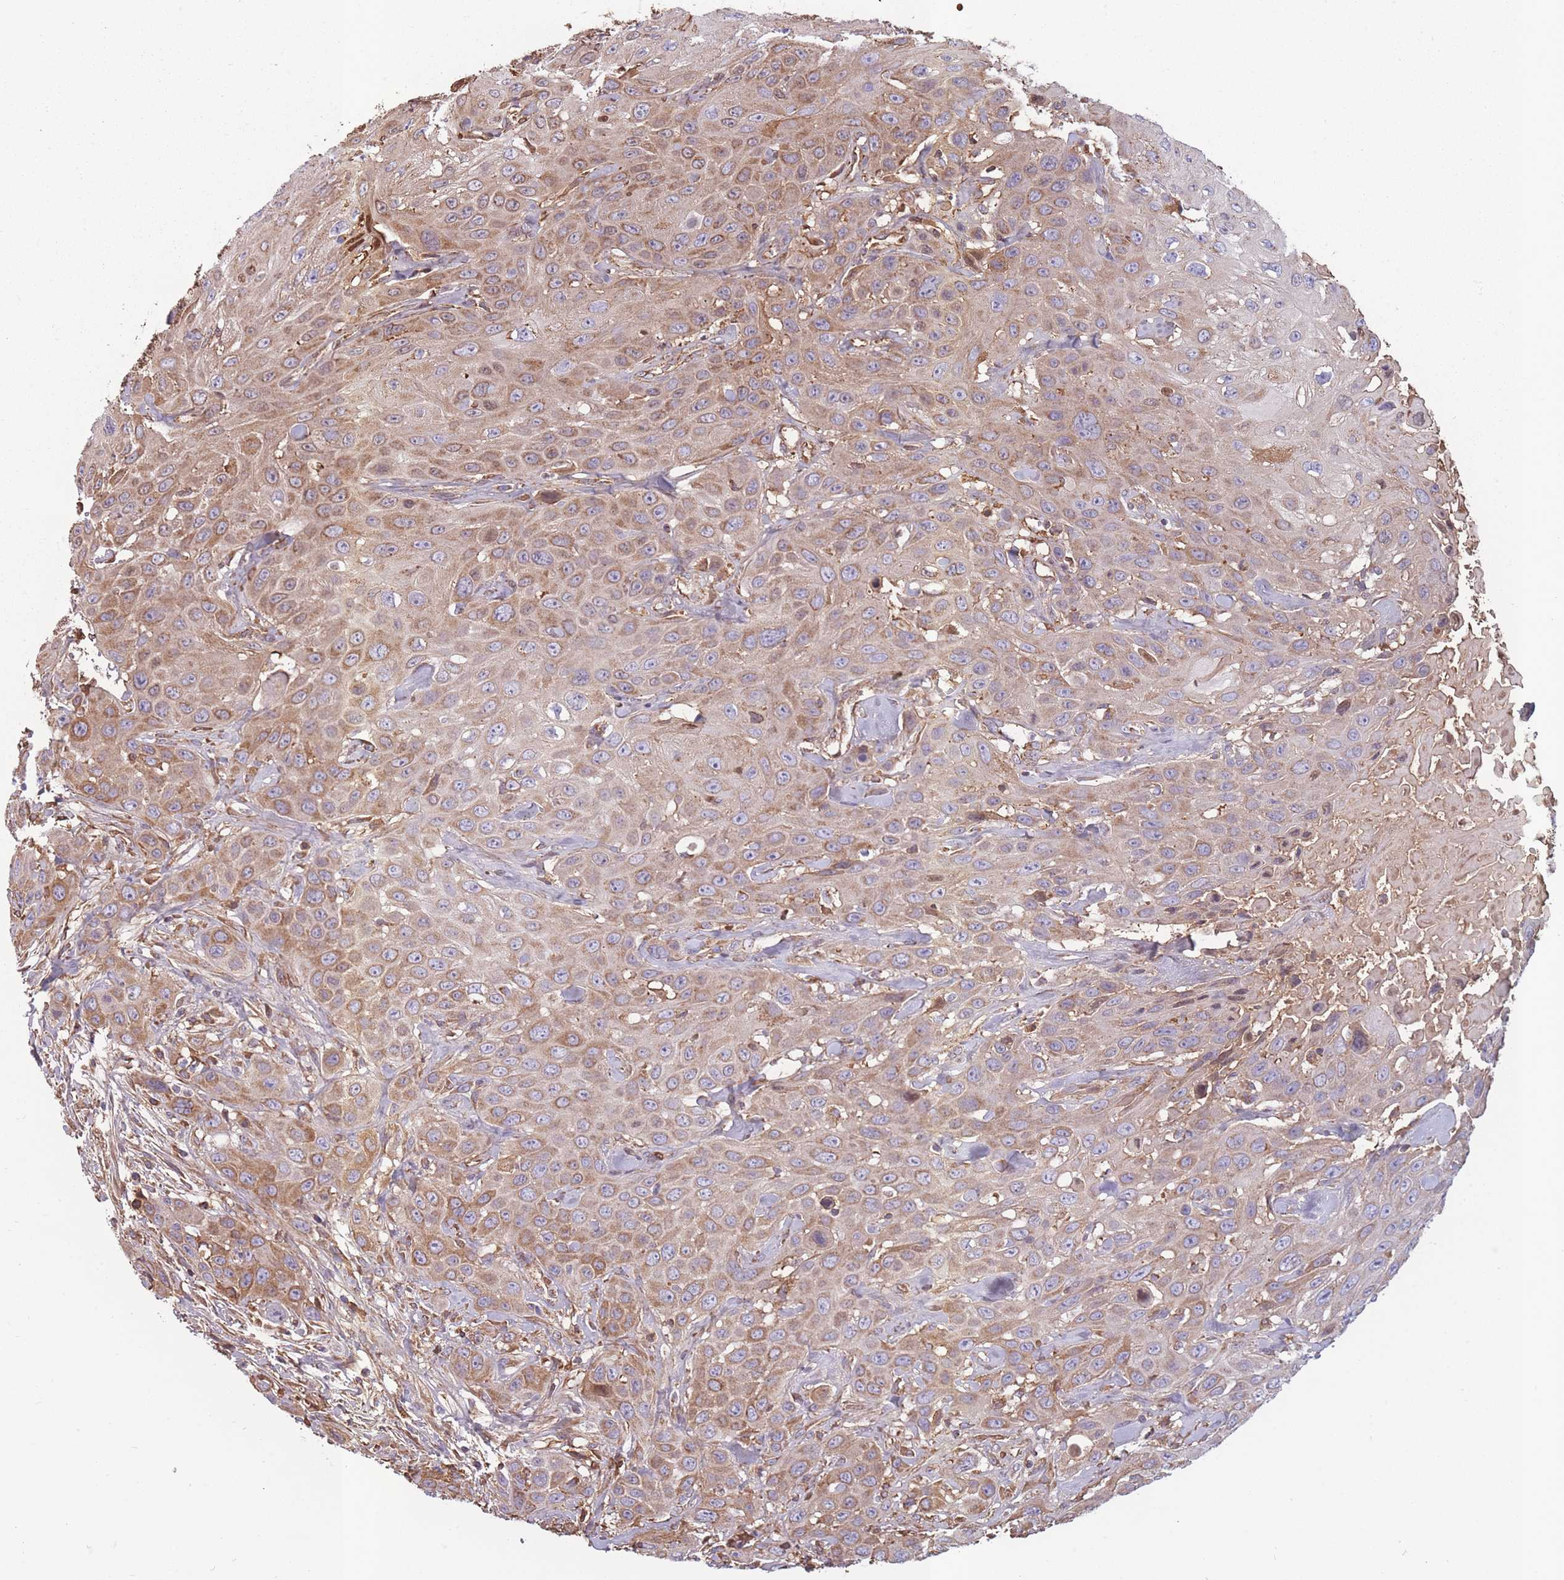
{"staining": {"intensity": "moderate", "quantity": "25%-75%", "location": "cytoplasmic/membranous"}, "tissue": "head and neck cancer", "cell_type": "Tumor cells", "image_type": "cancer", "snomed": [{"axis": "morphology", "description": "Squamous cell carcinoma, NOS"}, {"axis": "topography", "description": "Head-Neck"}], "caption": "This is an image of immunohistochemistry (IHC) staining of head and neck squamous cell carcinoma, which shows moderate expression in the cytoplasmic/membranous of tumor cells.", "gene": "KAT2A", "patient": {"sex": "male", "age": 81}}